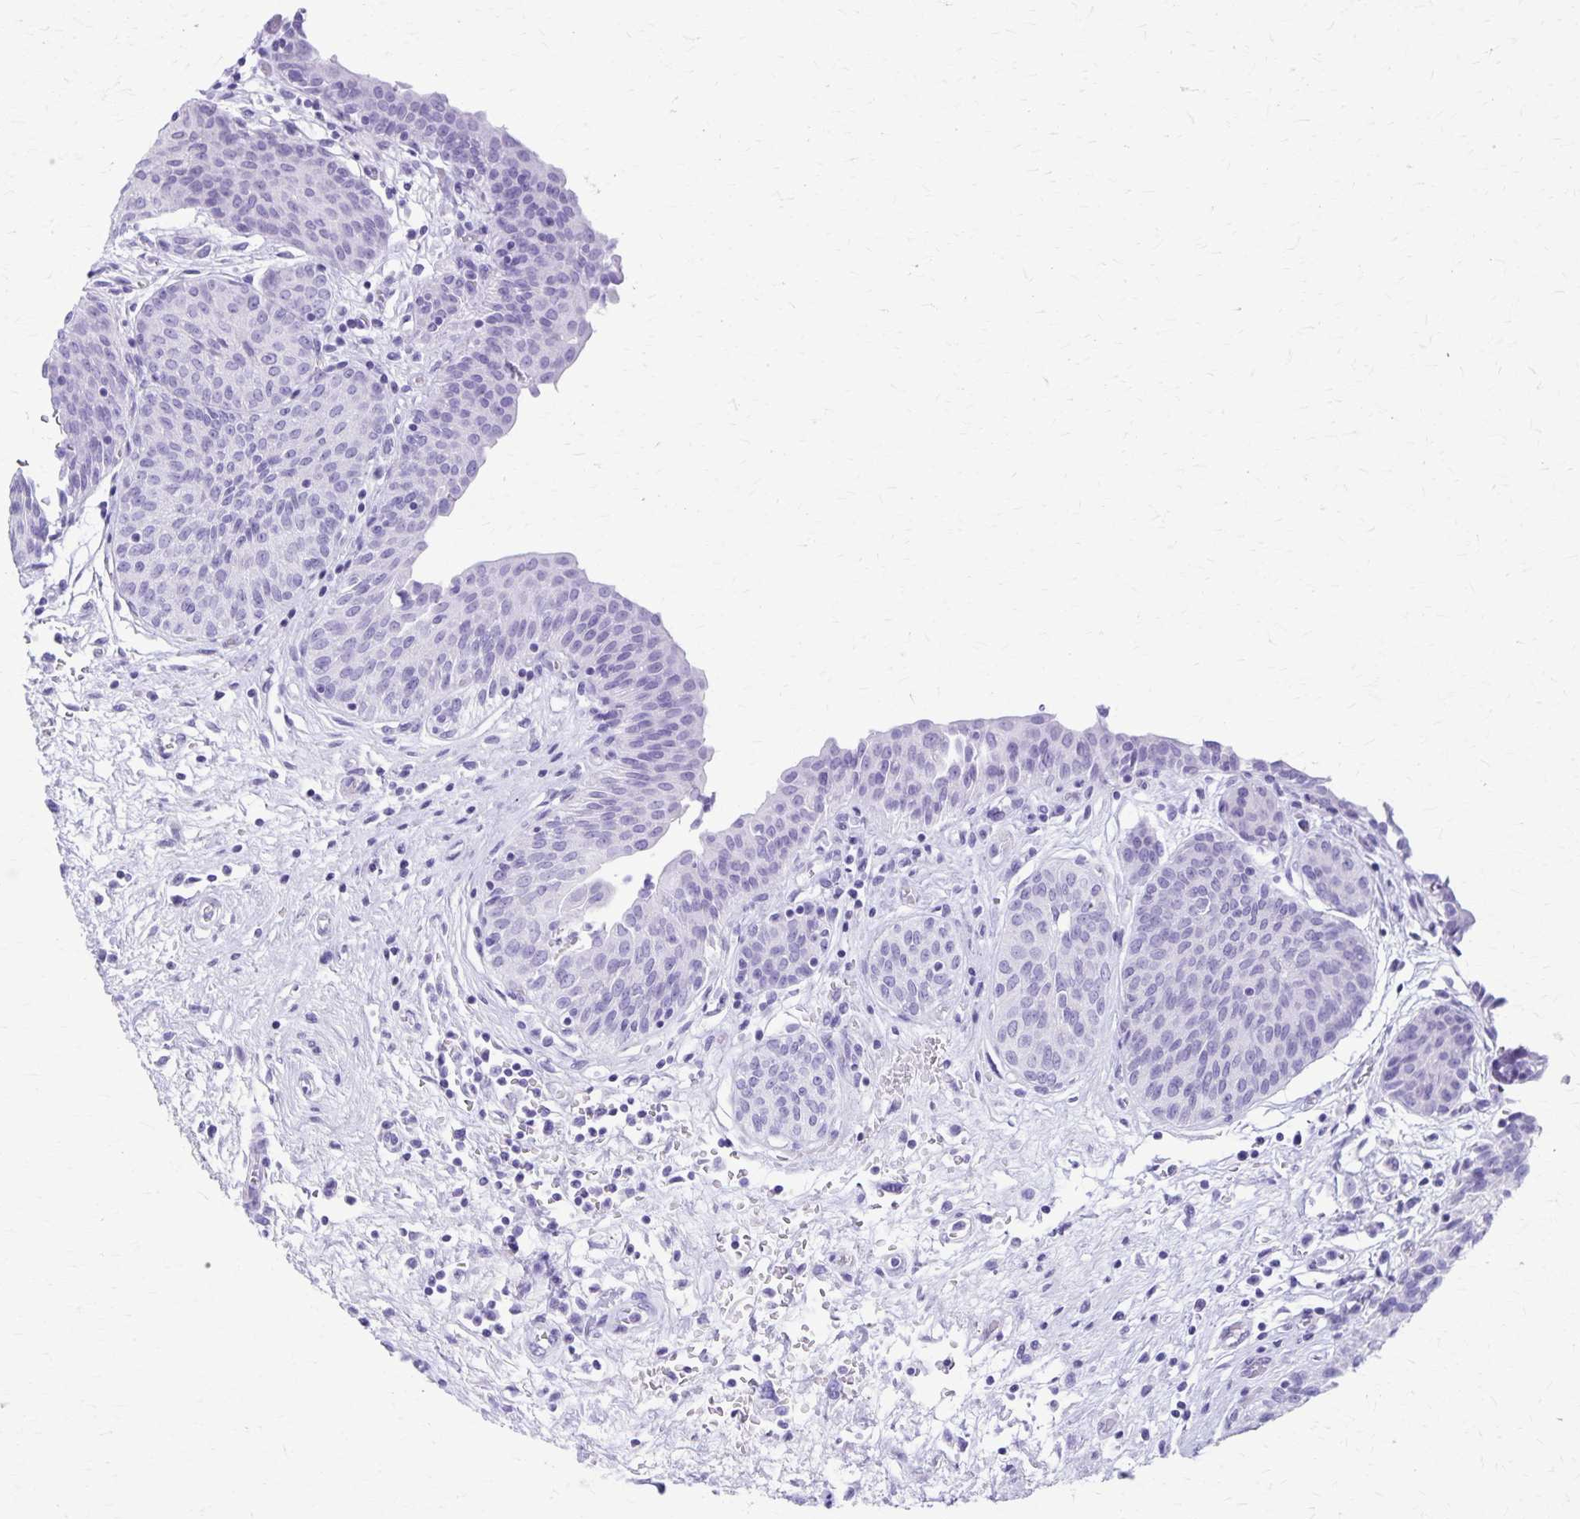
{"staining": {"intensity": "negative", "quantity": "none", "location": "none"}, "tissue": "urinary bladder", "cell_type": "Urothelial cells", "image_type": "normal", "snomed": [{"axis": "morphology", "description": "Normal tissue, NOS"}, {"axis": "topography", "description": "Urinary bladder"}], "caption": "Histopathology image shows no protein expression in urothelial cells of benign urinary bladder. (IHC, brightfield microscopy, high magnification).", "gene": "DEFA5", "patient": {"sex": "male", "age": 68}}